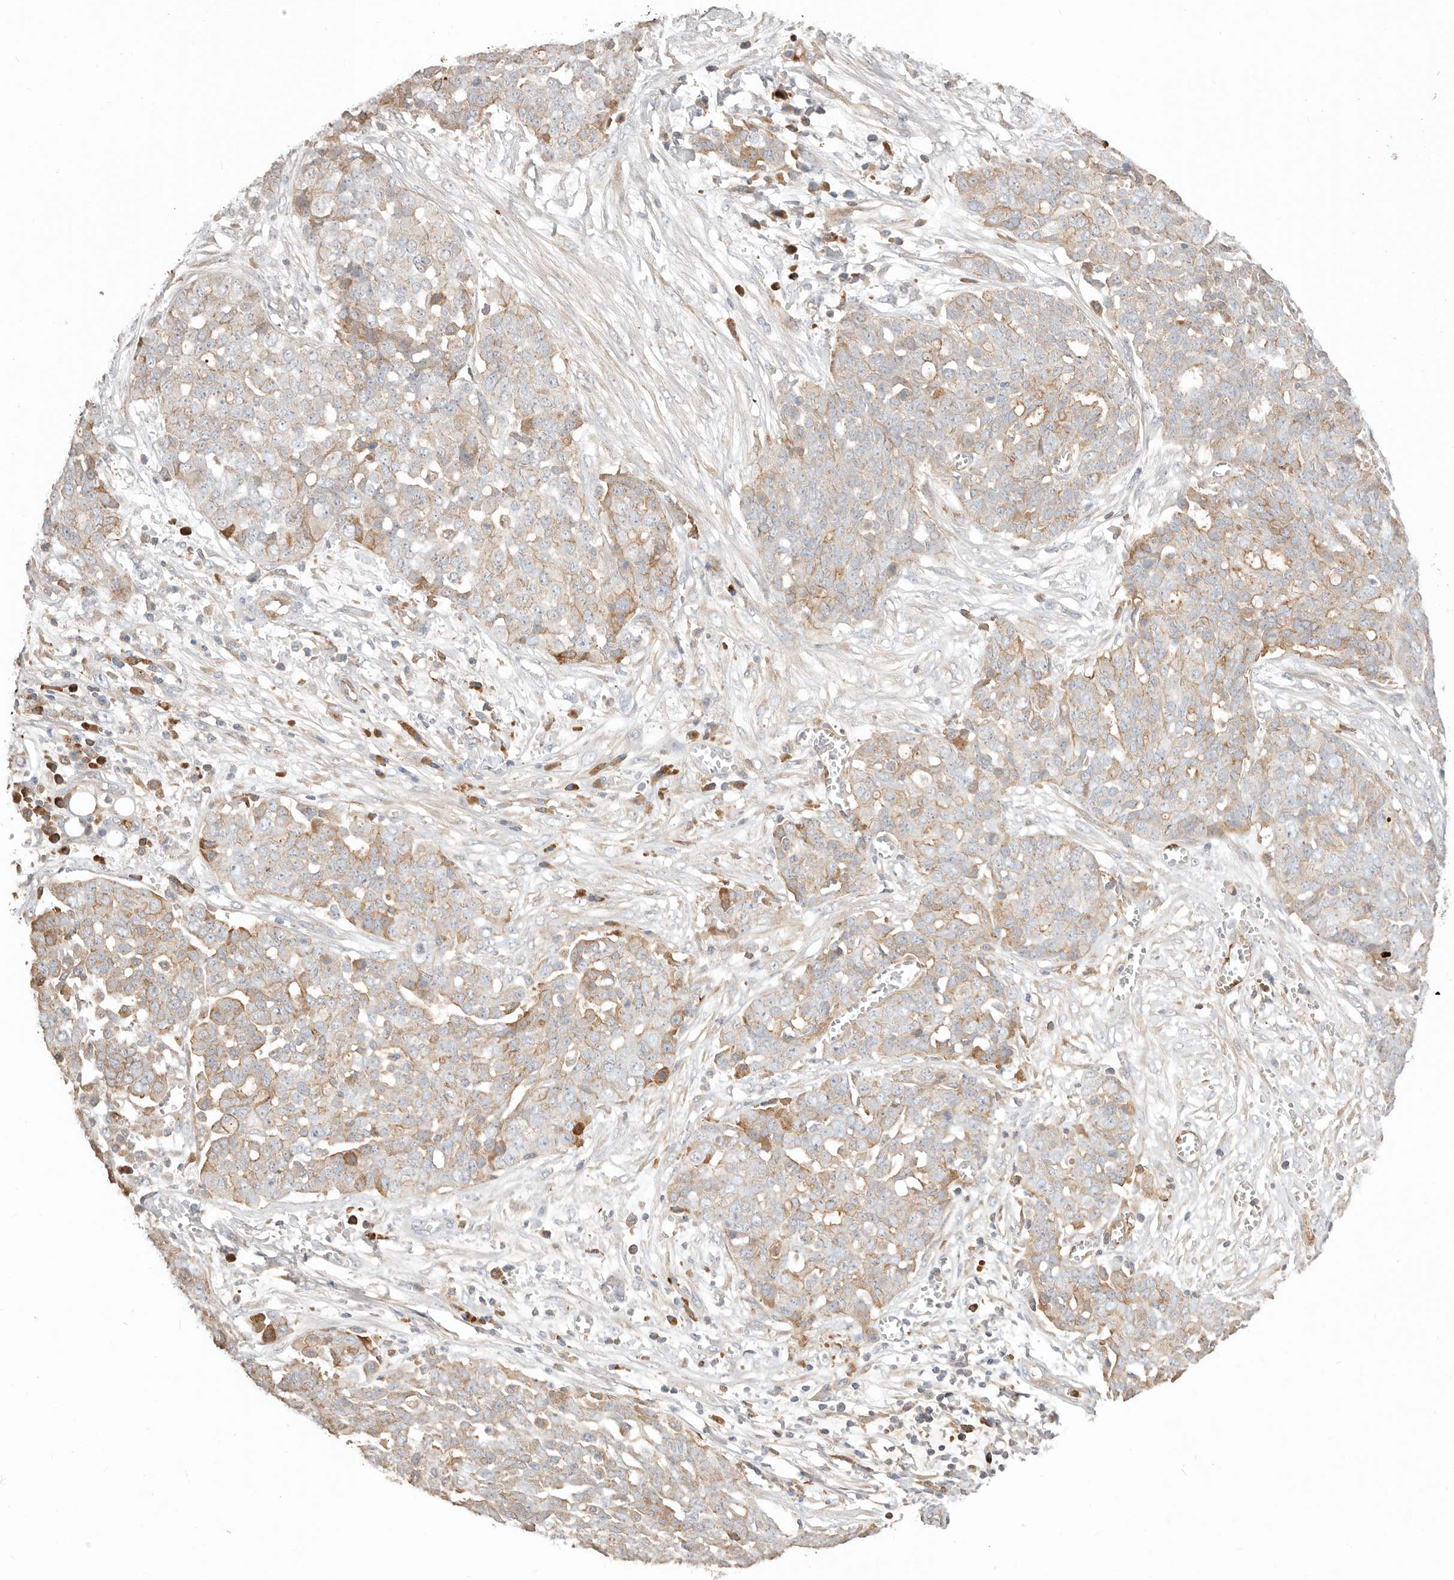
{"staining": {"intensity": "moderate", "quantity": "25%-75%", "location": "cytoplasmic/membranous"}, "tissue": "ovarian cancer", "cell_type": "Tumor cells", "image_type": "cancer", "snomed": [{"axis": "morphology", "description": "Cystadenocarcinoma, serous, NOS"}, {"axis": "topography", "description": "Soft tissue"}, {"axis": "topography", "description": "Ovary"}], "caption": "Immunohistochemical staining of human serous cystadenocarcinoma (ovarian) demonstrates moderate cytoplasmic/membranous protein positivity in approximately 25%-75% of tumor cells.", "gene": "MTFR2", "patient": {"sex": "female", "age": 57}}